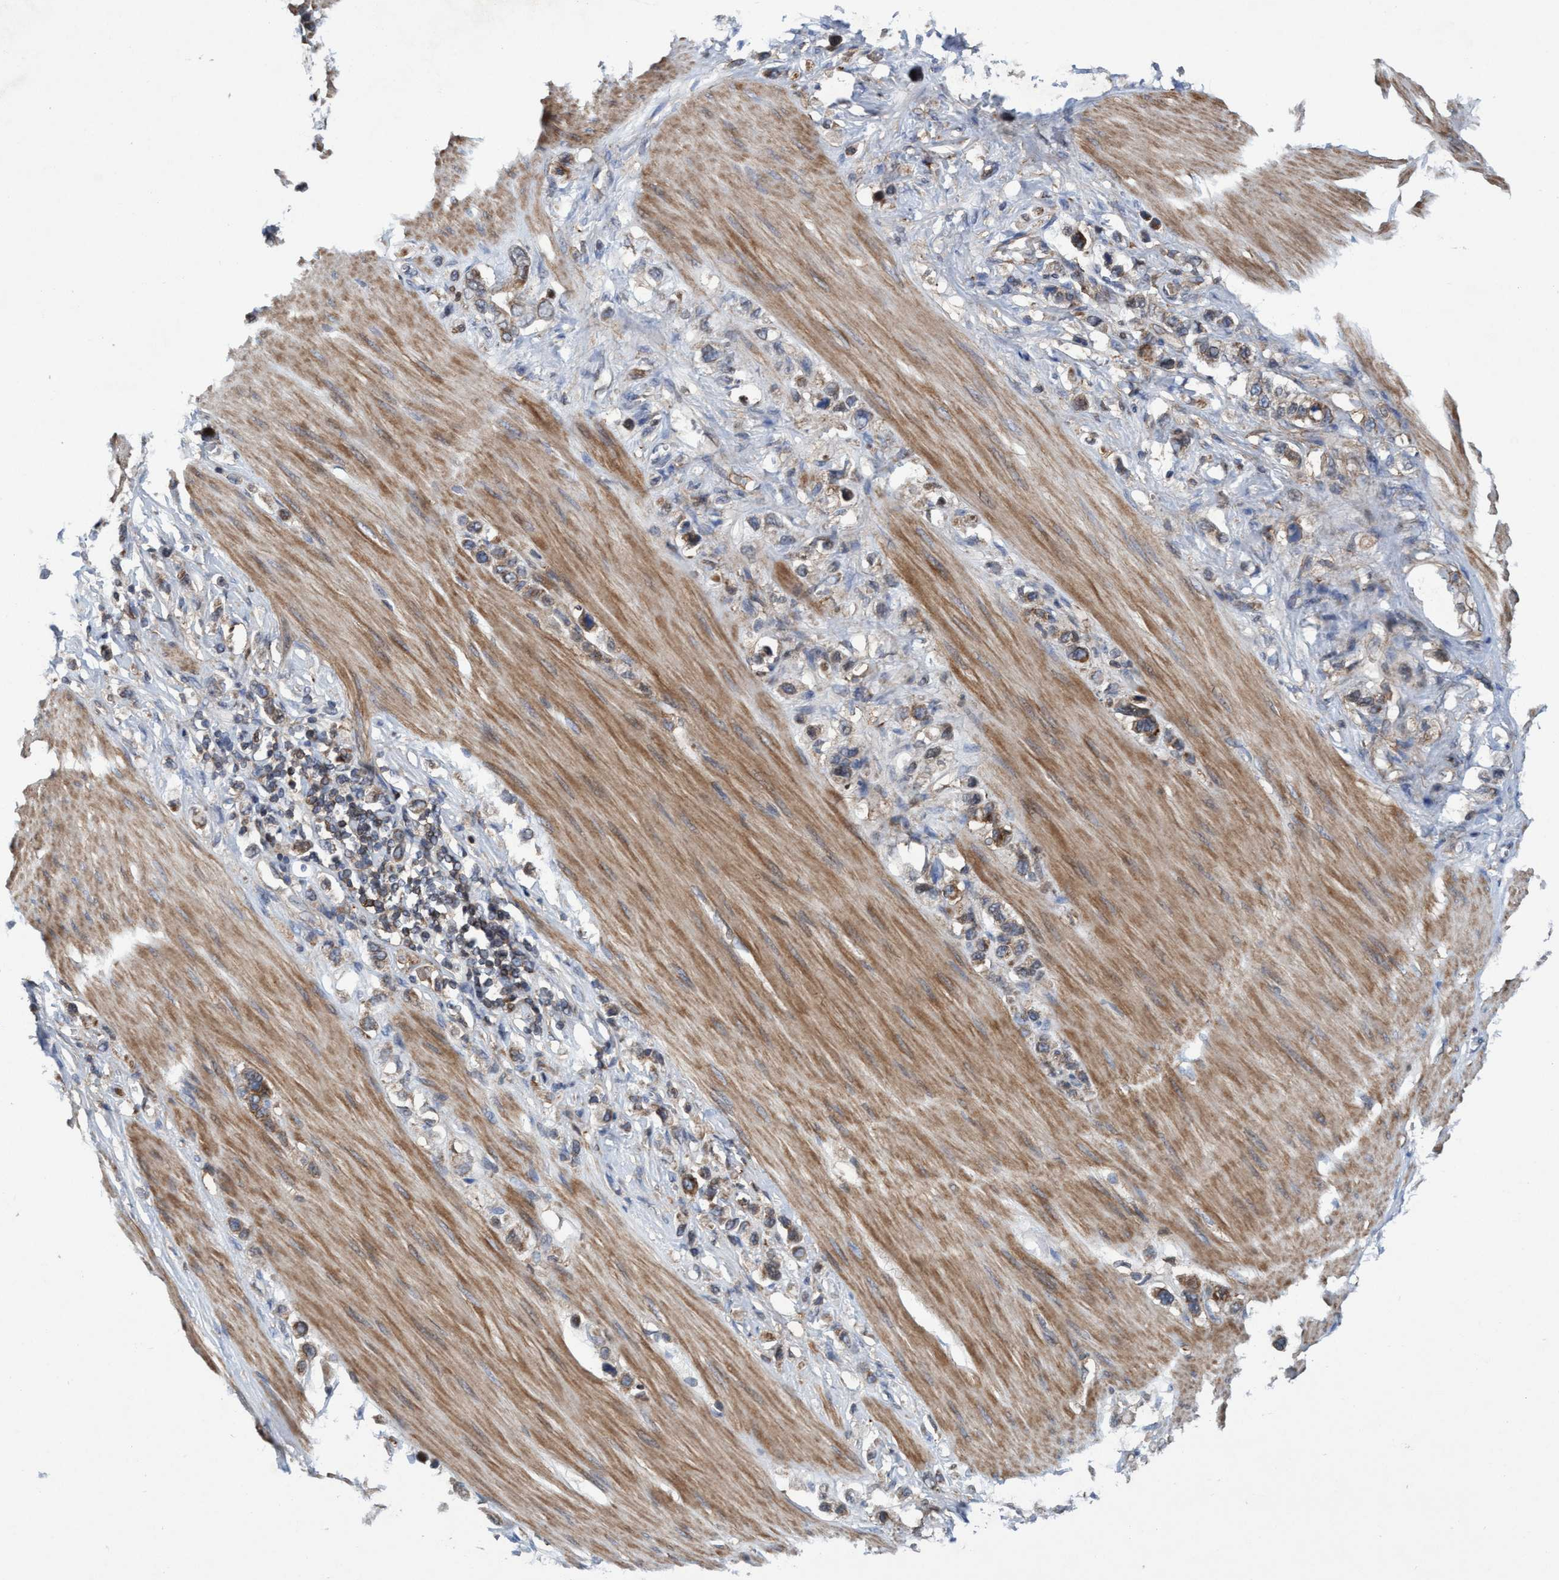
{"staining": {"intensity": "weak", "quantity": "25%-75%", "location": "cytoplasmic/membranous"}, "tissue": "stomach cancer", "cell_type": "Tumor cells", "image_type": "cancer", "snomed": [{"axis": "morphology", "description": "Adenocarcinoma, NOS"}, {"axis": "topography", "description": "Stomach"}], "caption": "A photomicrograph of adenocarcinoma (stomach) stained for a protein displays weak cytoplasmic/membranous brown staining in tumor cells.", "gene": "SLC16A3", "patient": {"sex": "female", "age": 65}}